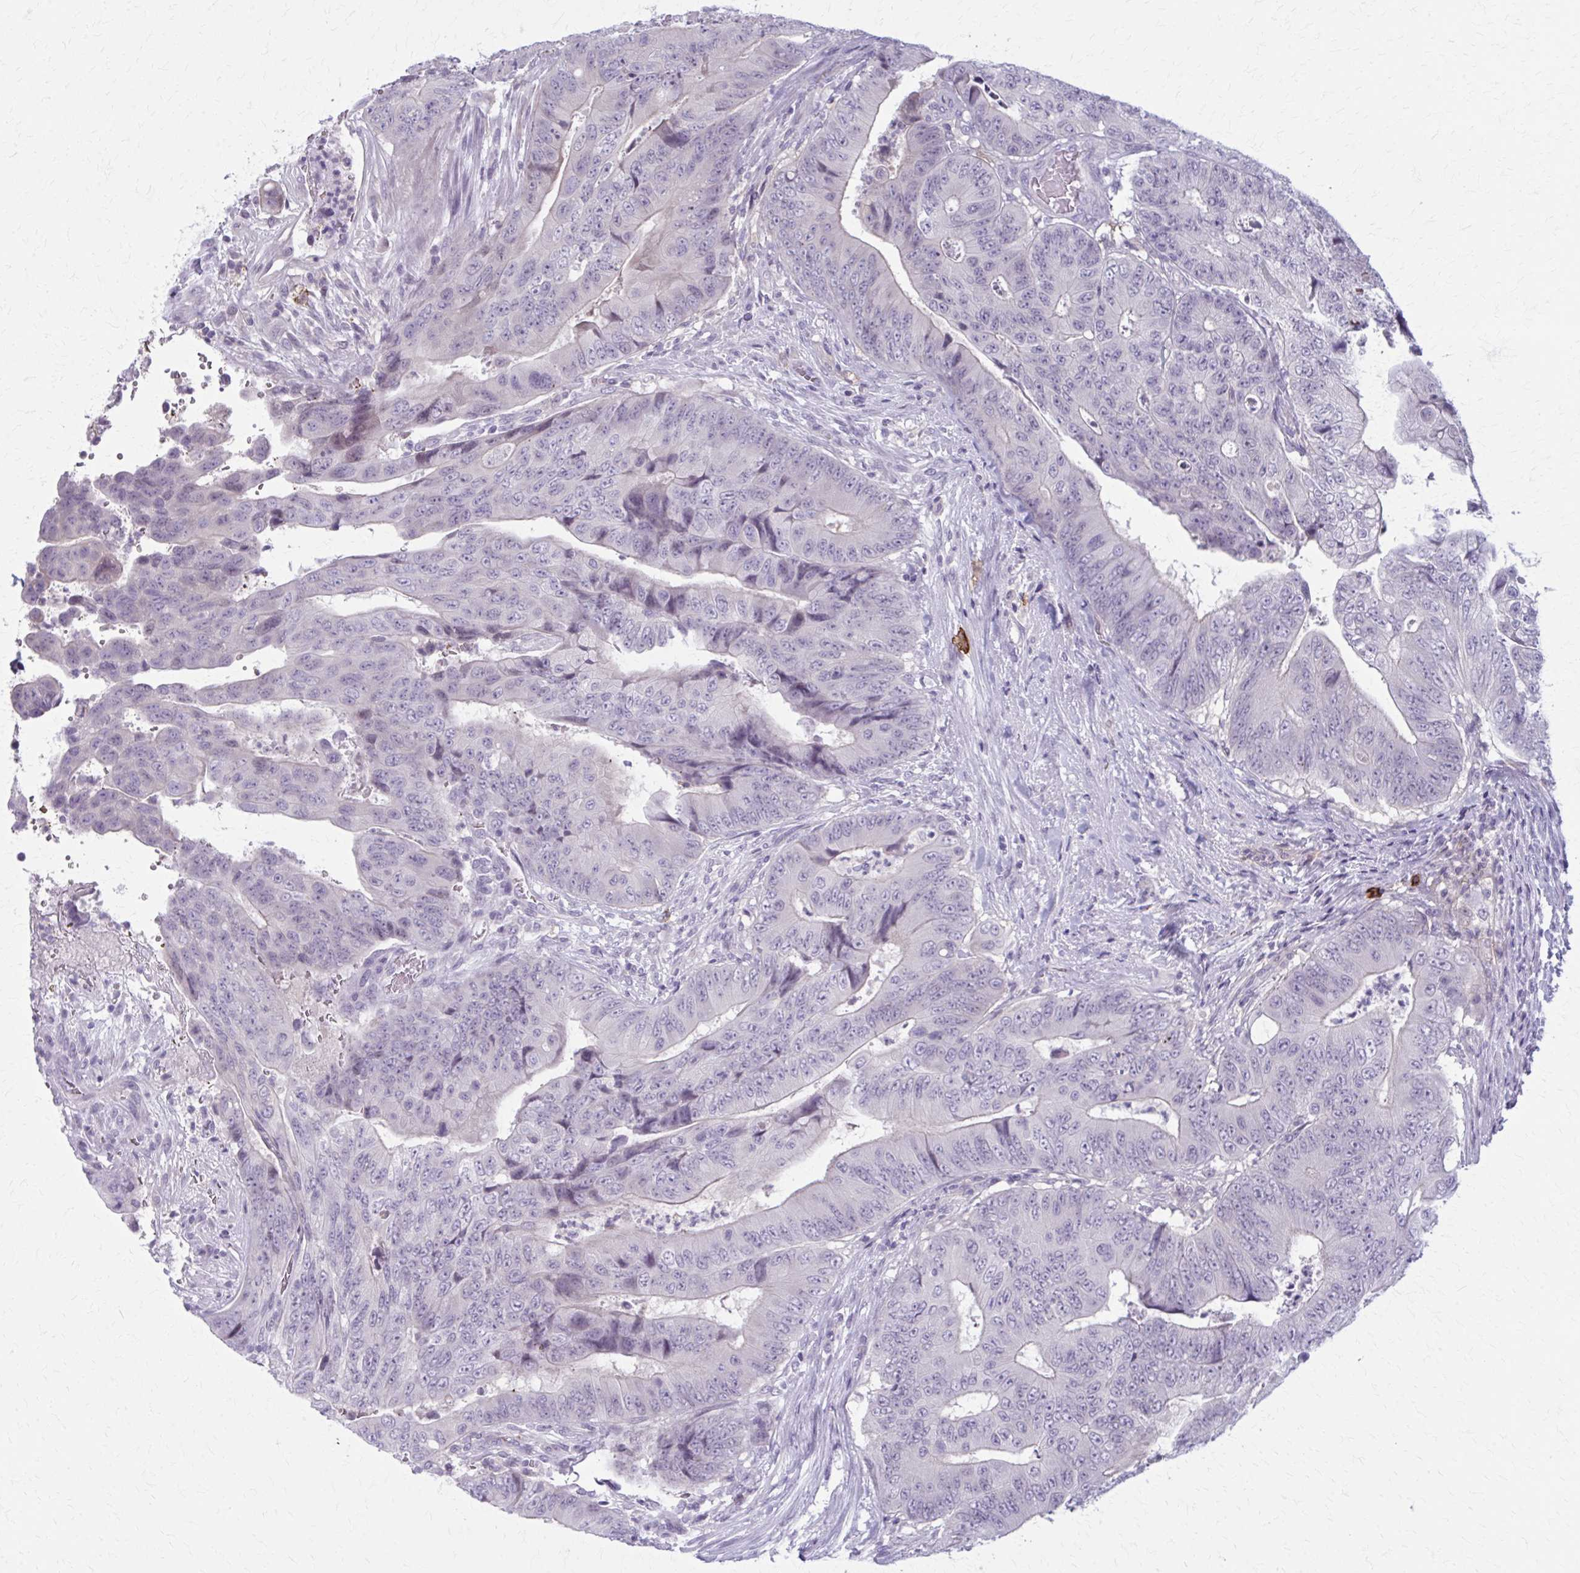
{"staining": {"intensity": "negative", "quantity": "none", "location": "none"}, "tissue": "colorectal cancer", "cell_type": "Tumor cells", "image_type": "cancer", "snomed": [{"axis": "morphology", "description": "Adenocarcinoma, NOS"}, {"axis": "topography", "description": "Colon"}], "caption": "Human adenocarcinoma (colorectal) stained for a protein using immunohistochemistry exhibits no expression in tumor cells.", "gene": "CD38", "patient": {"sex": "female", "age": 48}}